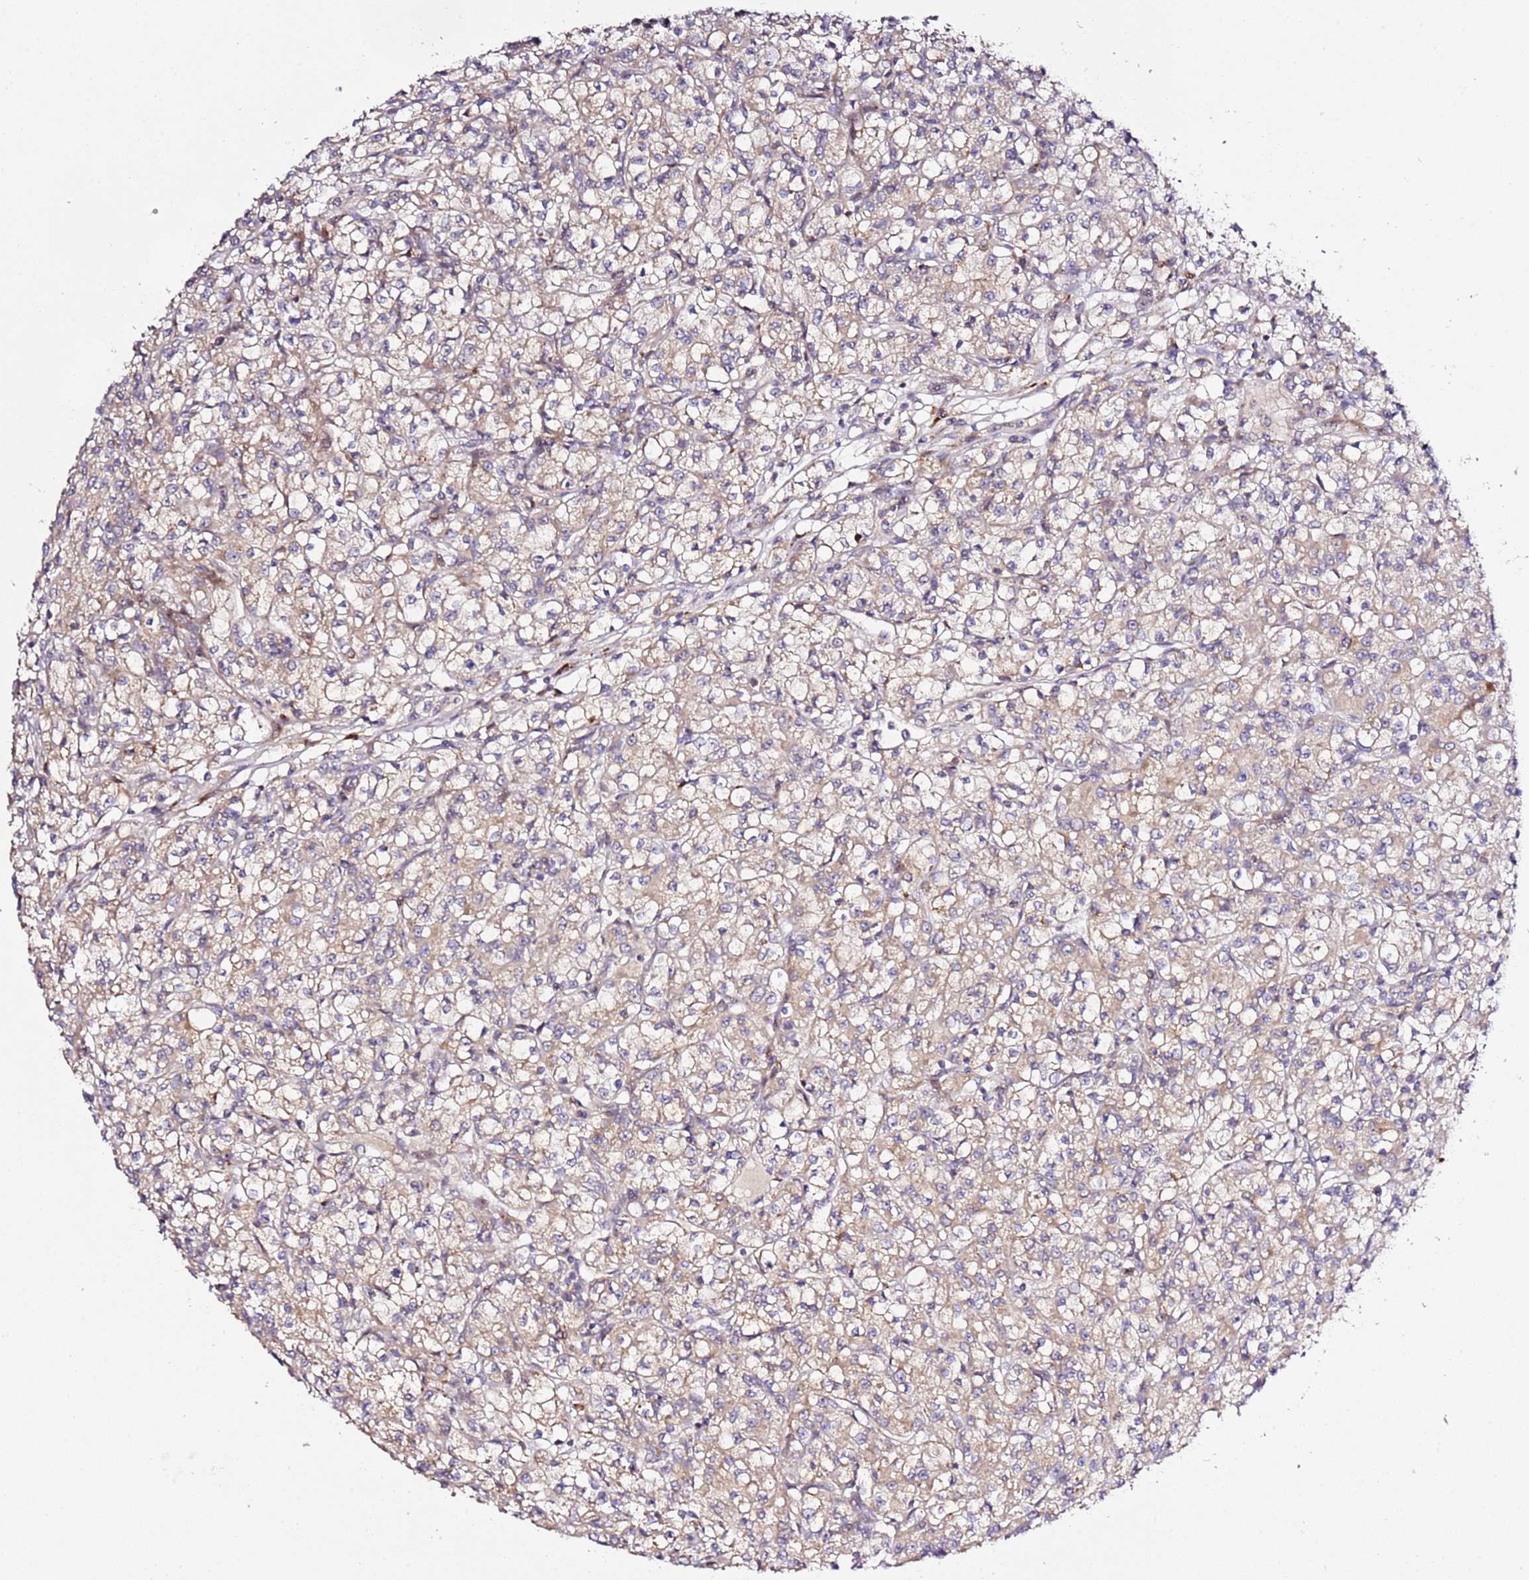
{"staining": {"intensity": "weak", "quantity": "25%-75%", "location": "cytoplasmic/membranous"}, "tissue": "renal cancer", "cell_type": "Tumor cells", "image_type": "cancer", "snomed": [{"axis": "morphology", "description": "Adenocarcinoma, NOS"}, {"axis": "topography", "description": "Kidney"}], "caption": "IHC photomicrograph of renal adenocarcinoma stained for a protein (brown), which exhibits low levels of weak cytoplasmic/membranous staining in approximately 25%-75% of tumor cells.", "gene": "PVRIG", "patient": {"sex": "female", "age": 59}}